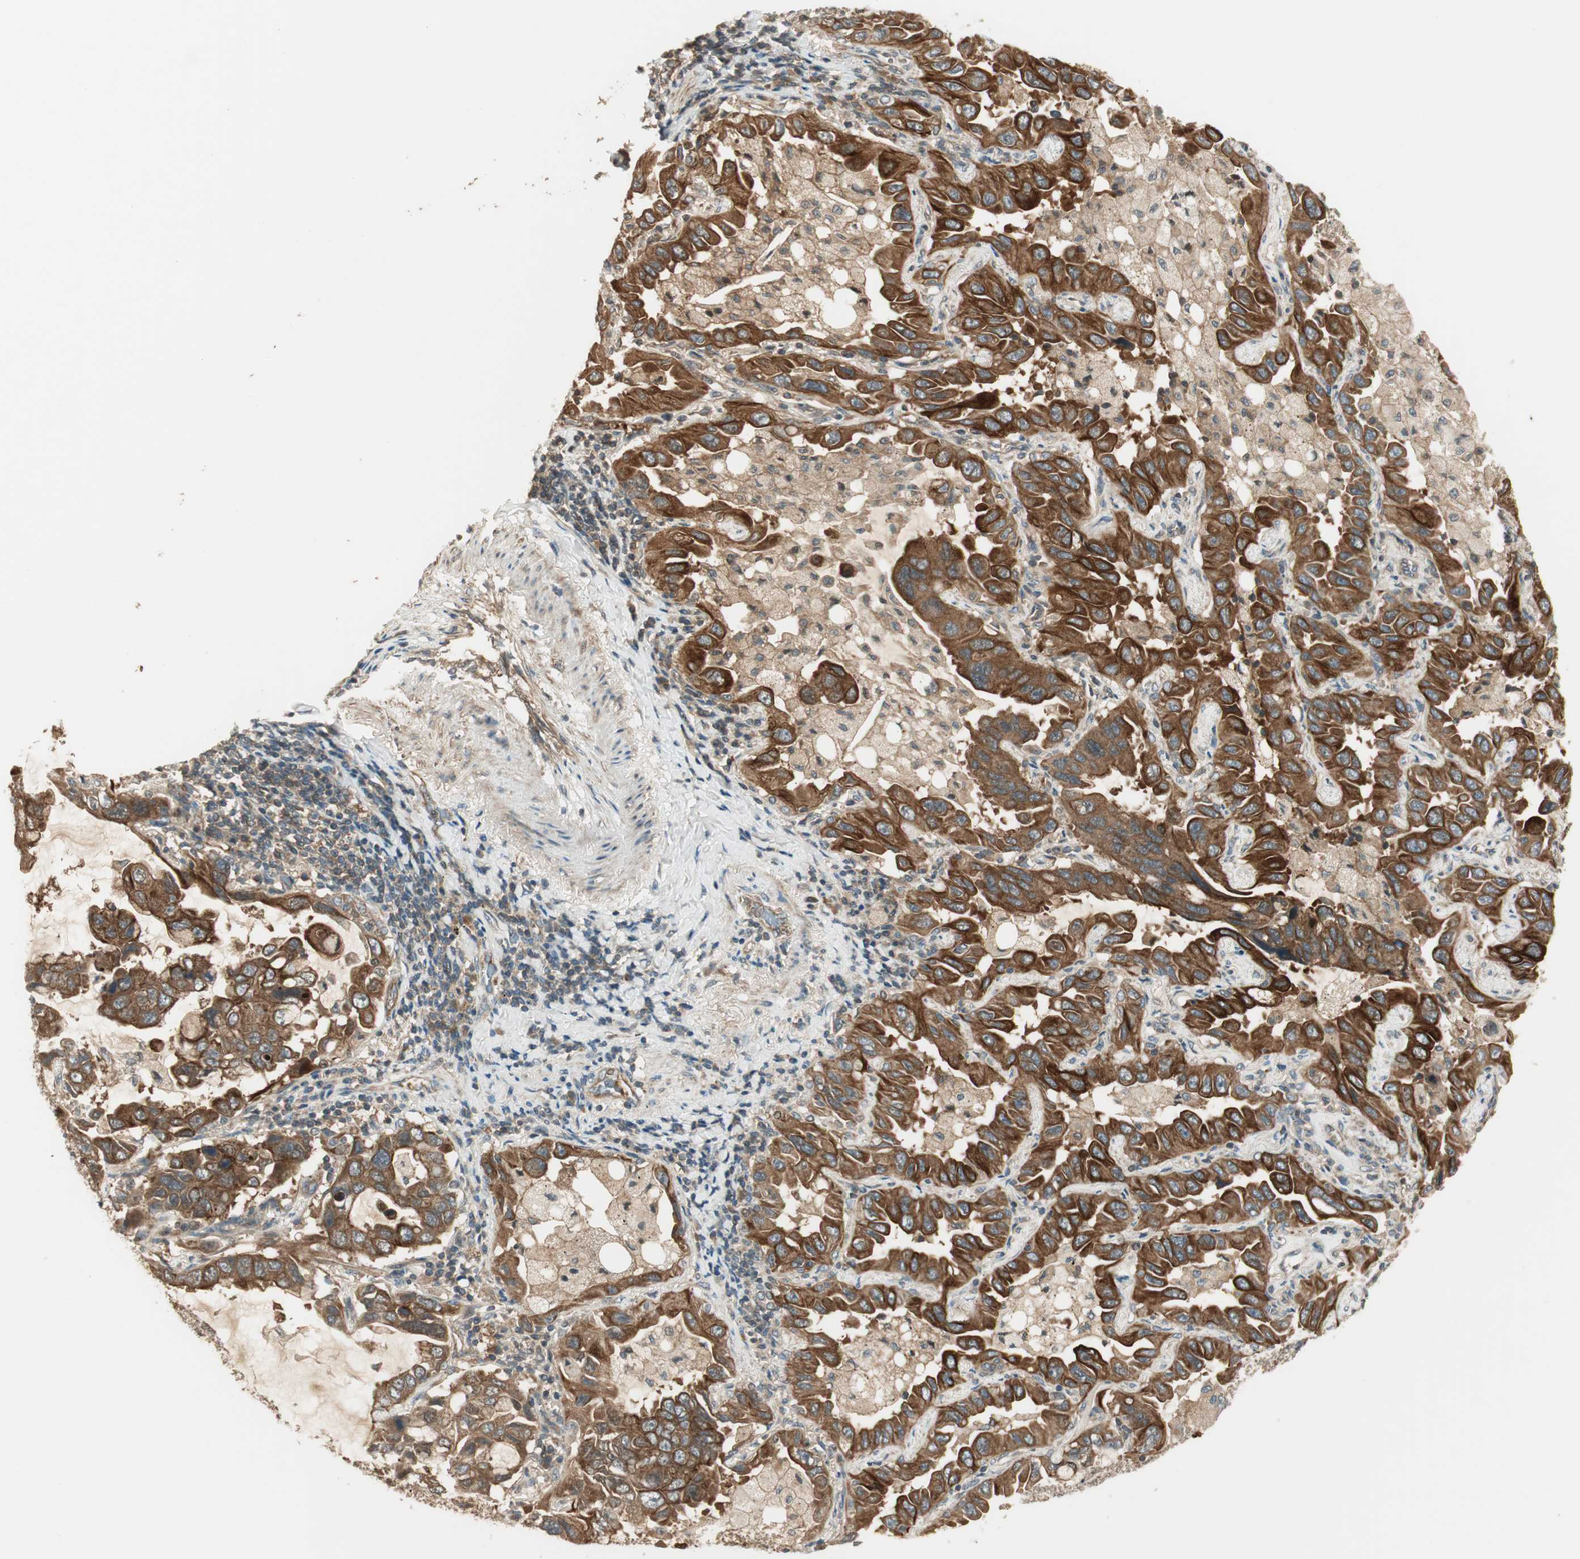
{"staining": {"intensity": "strong", "quantity": ">75%", "location": "cytoplasmic/membranous"}, "tissue": "lung cancer", "cell_type": "Tumor cells", "image_type": "cancer", "snomed": [{"axis": "morphology", "description": "Adenocarcinoma, NOS"}, {"axis": "topography", "description": "Lung"}], "caption": "Immunohistochemistry (DAB (3,3'-diaminobenzidine)) staining of human lung adenocarcinoma displays strong cytoplasmic/membranous protein staining in about >75% of tumor cells. The staining was performed using DAB to visualize the protein expression in brown, while the nuclei were stained in blue with hematoxylin (Magnification: 20x).", "gene": "PFDN5", "patient": {"sex": "male", "age": 64}}